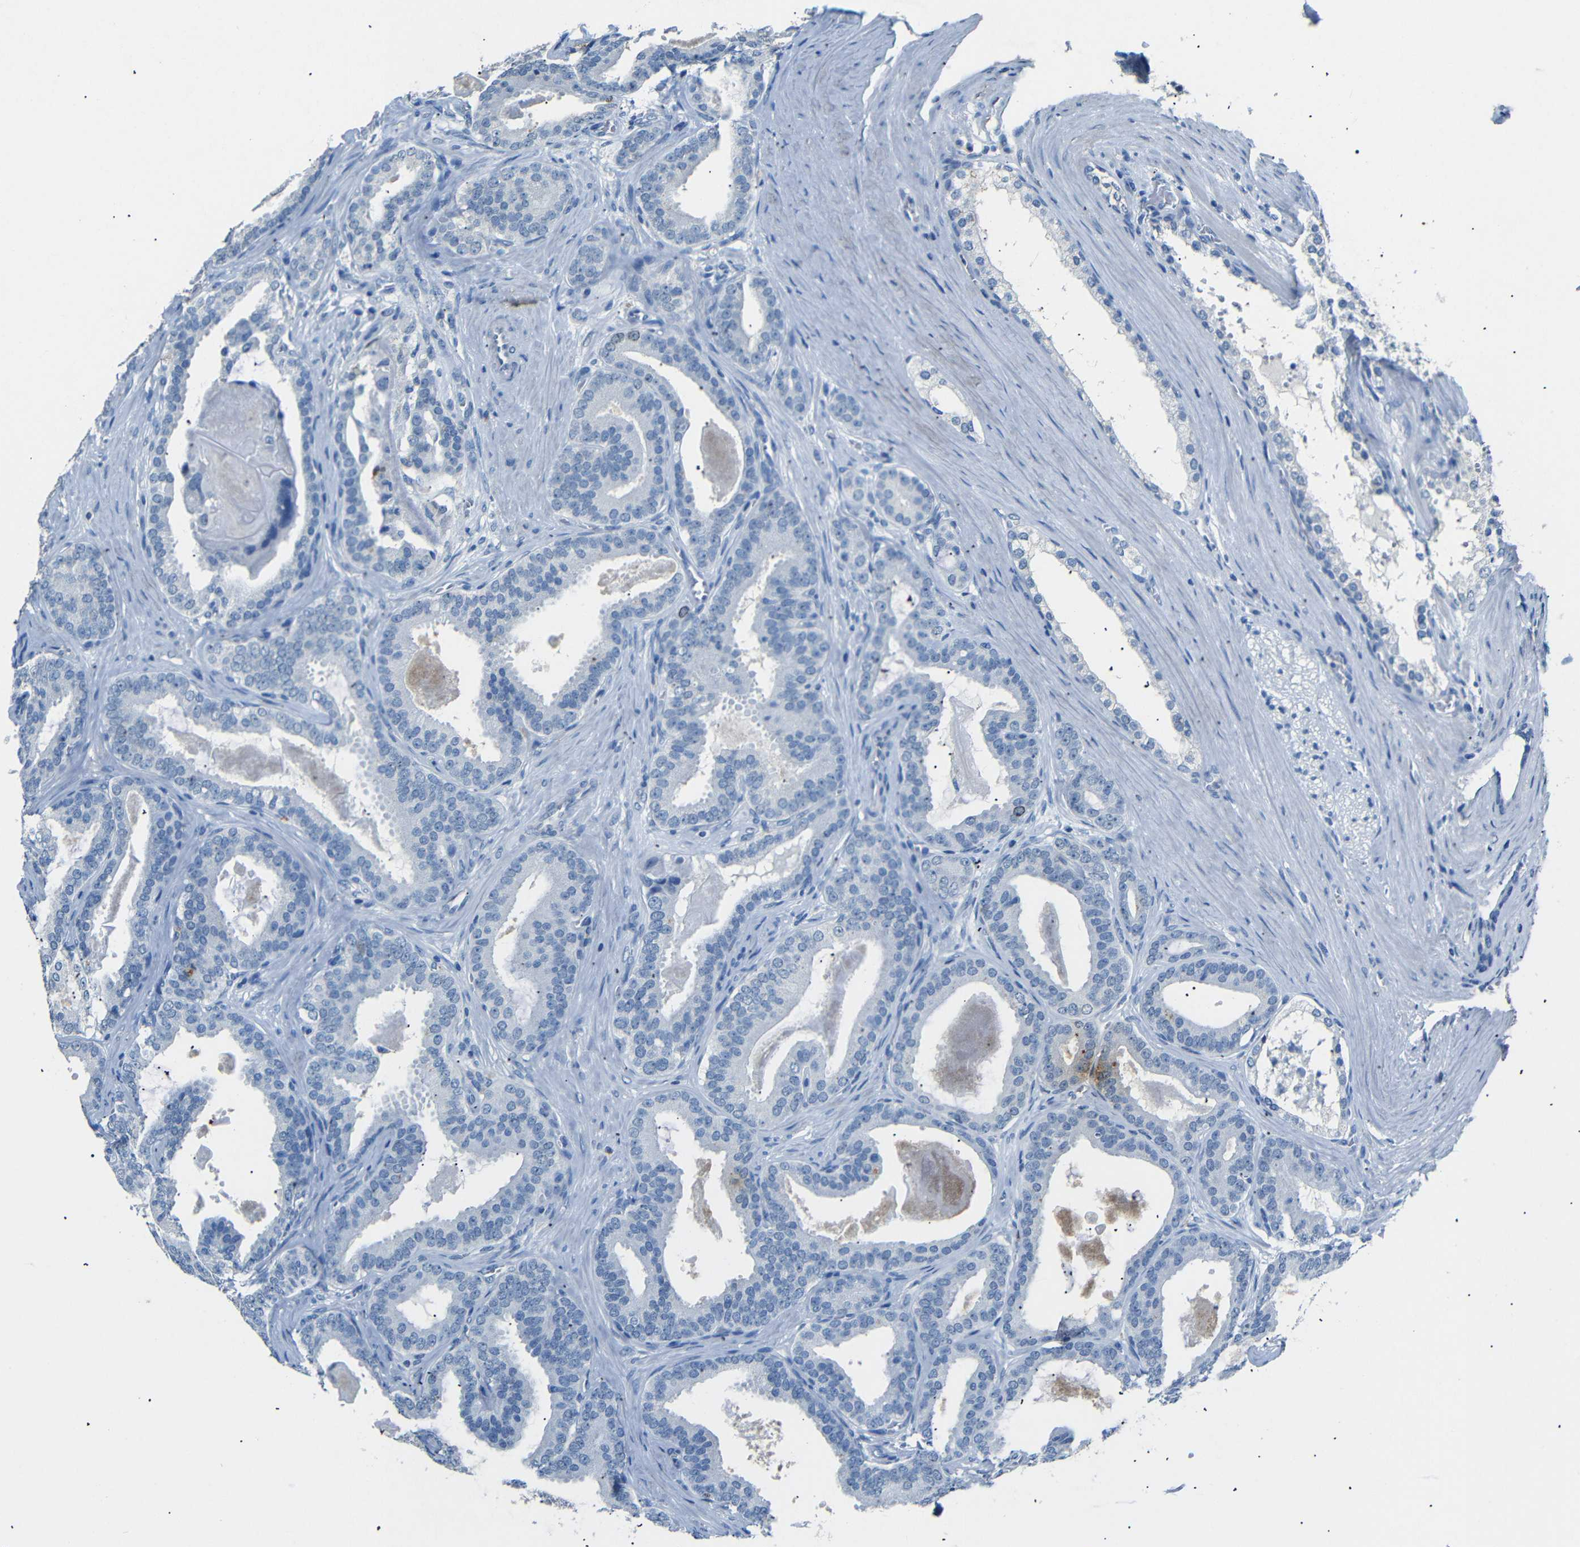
{"staining": {"intensity": "negative", "quantity": "none", "location": "none"}, "tissue": "prostate cancer", "cell_type": "Tumor cells", "image_type": "cancer", "snomed": [{"axis": "morphology", "description": "Adenocarcinoma, High grade"}, {"axis": "topography", "description": "Prostate"}], "caption": "This is an immunohistochemistry image of human adenocarcinoma (high-grade) (prostate). There is no staining in tumor cells.", "gene": "INCENP", "patient": {"sex": "male", "age": 60}}